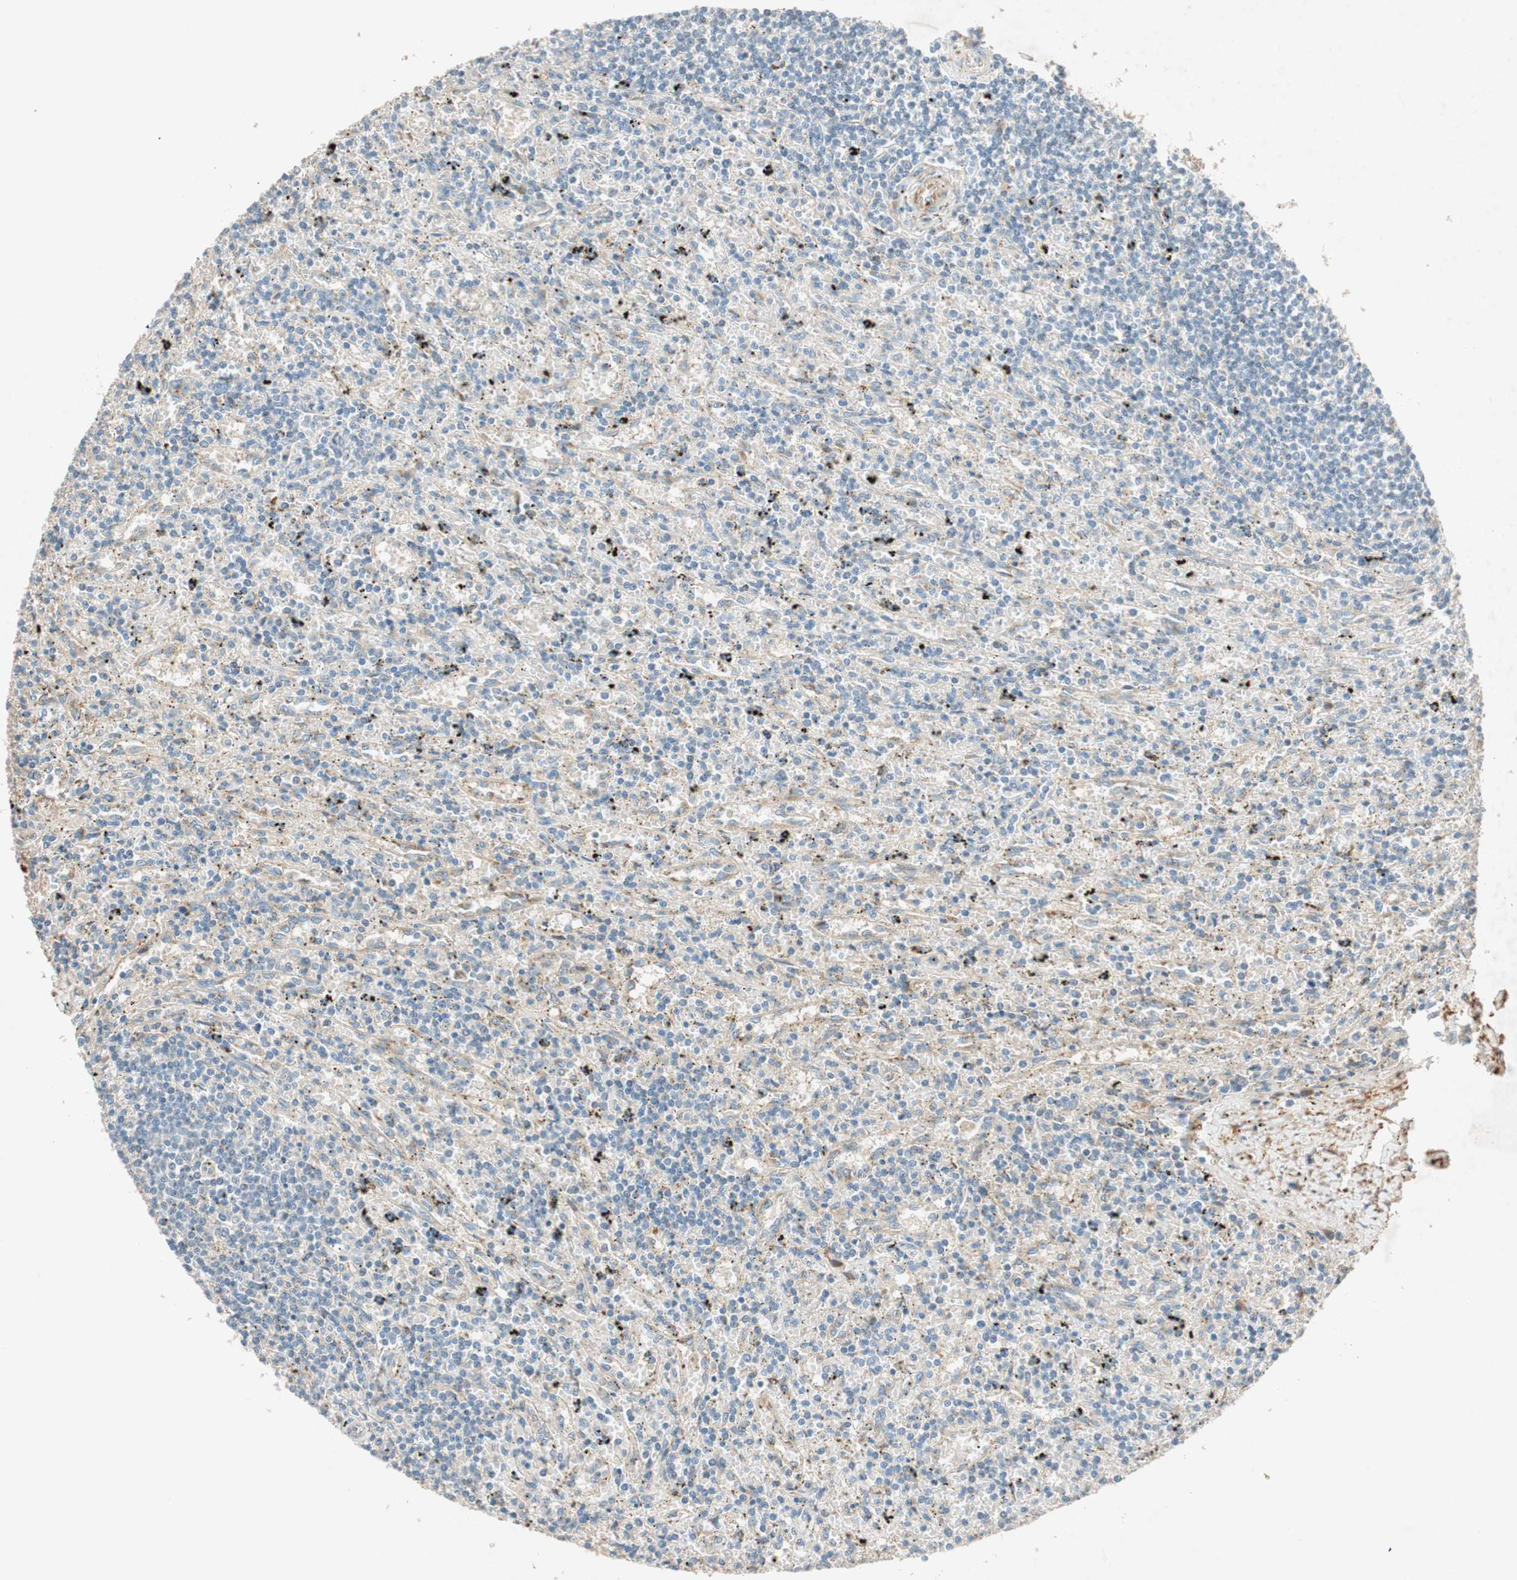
{"staining": {"intensity": "negative", "quantity": "none", "location": "none"}, "tissue": "lymphoma", "cell_type": "Tumor cells", "image_type": "cancer", "snomed": [{"axis": "morphology", "description": "Malignant lymphoma, non-Hodgkin's type, Low grade"}, {"axis": "topography", "description": "Spleen"}], "caption": "High magnification brightfield microscopy of malignant lymphoma, non-Hodgkin's type (low-grade) stained with DAB (brown) and counterstained with hematoxylin (blue): tumor cells show no significant expression.", "gene": "EPHA6", "patient": {"sex": "male", "age": 76}}